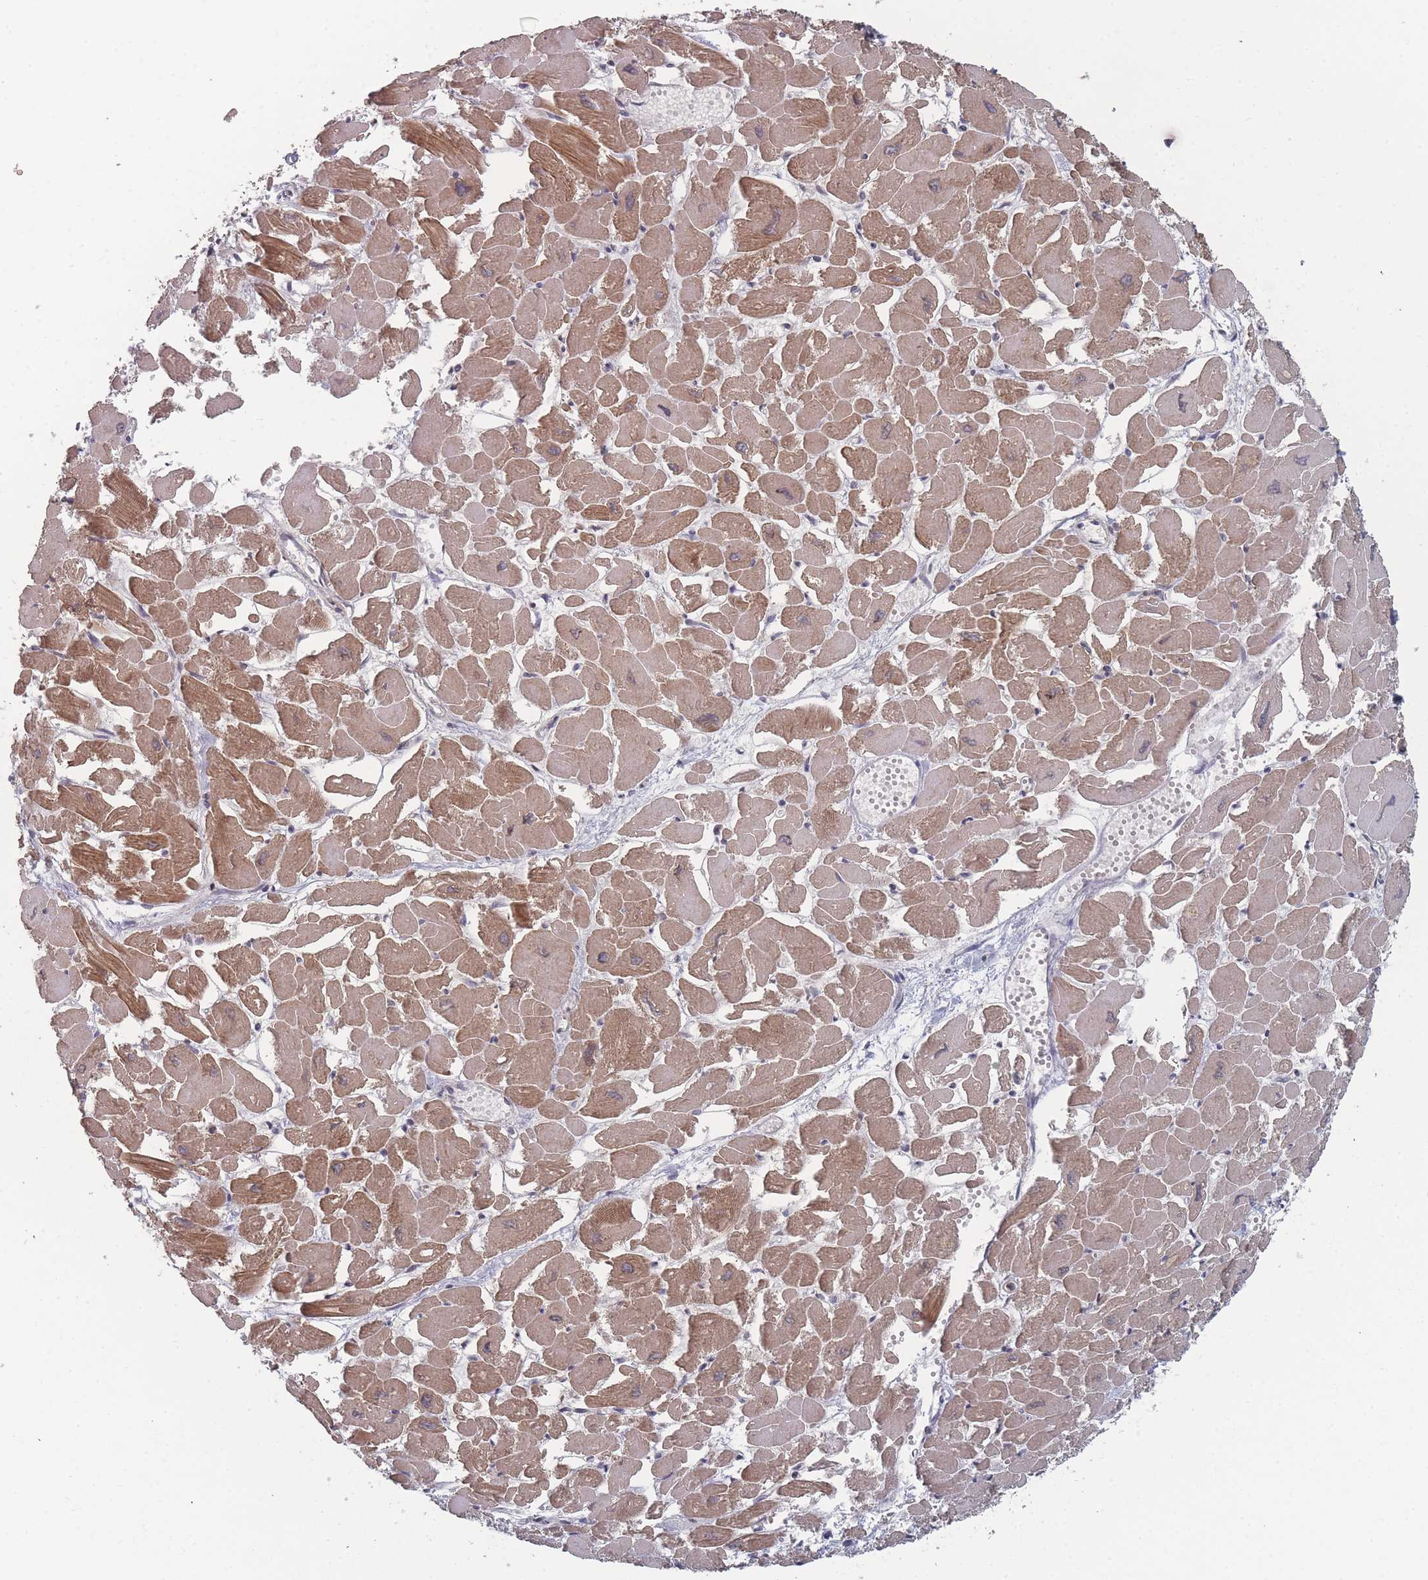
{"staining": {"intensity": "moderate", "quantity": ">75%", "location": "cytoplasmic/membranous"}, "tissue": "heart muscle", "cell_type": "Cardiomyocytes", "image_type": "normal", "snomed": [{"axis": "morphology", "description": "Normal tissue, NOS"}, {"axis": "topography", "description": "Heart"}], "caption": "Cardiomyocytes show moderate cytoplasmic/membranous positivity in about >75% of cells in benign heart muscle.", "gene": "TBC1D25", "patient": {"sex": "male", "age": 54}}